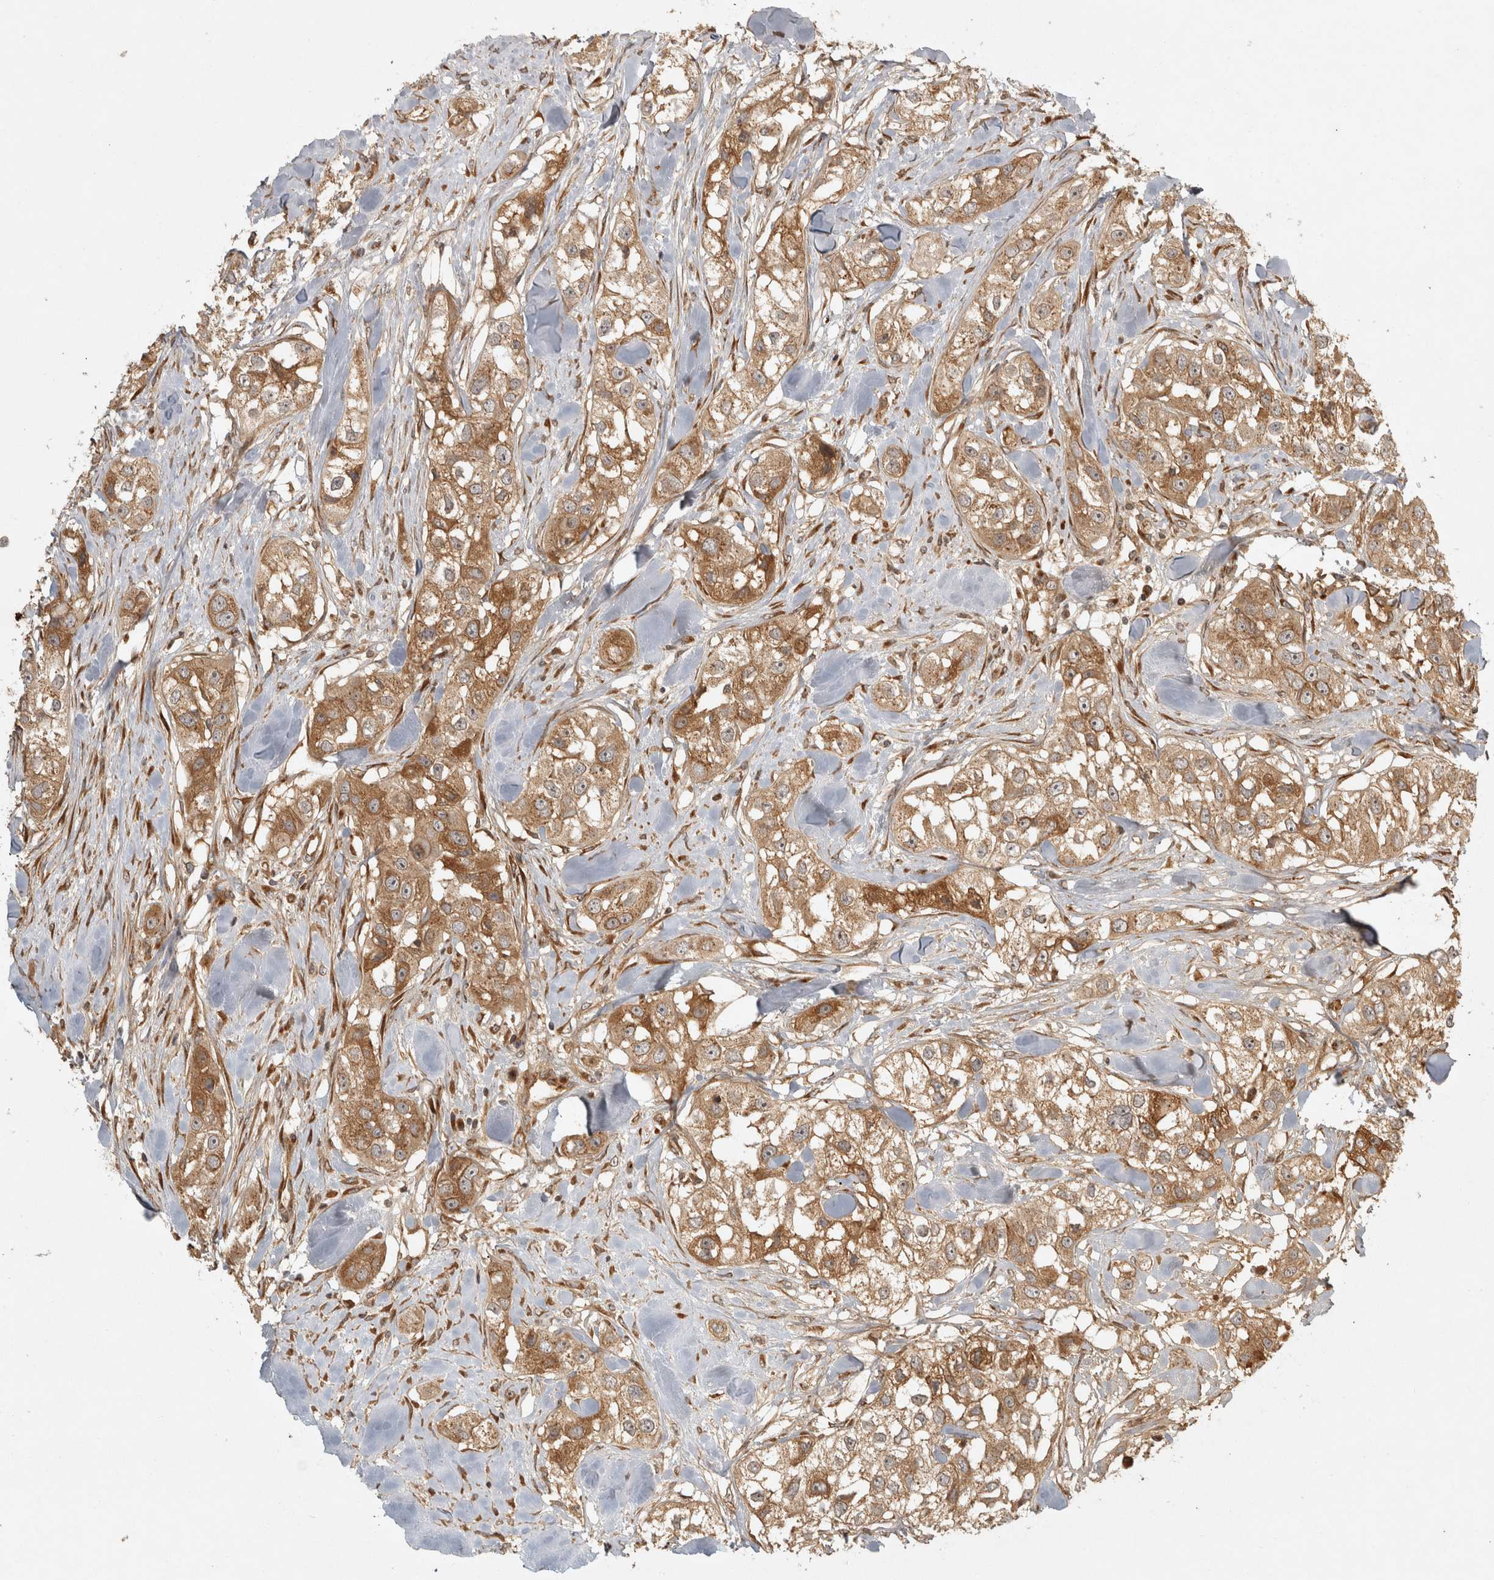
{"staining": {"intensity": "moderate", "quantity": ">75%", "location": "cytoplasmic/membranous"}, "tissue": "head and neck cancer", "cell_type": "Tumor cells", "image_type": "cancer", "snomed": [{"axis": "morphology", "description": "Normal tissue, NOS"}, {"axis": "morphology", "description": "Squamous cell carcinoma, NOS"}, {"axis": "topography", "description": "Skeletal muscle"}, {"axis": "topography", "description": "Head-Neck"}], "caption": "The histopathology image demonstrates immunohistochemical staining of head and neck cancer. There is moderate cytoplasmic/membranous staining is present in approximately >75% of tumor cells.", "gene": "CAMSAP2", "patient": {"sex": "male", "age": 51}}